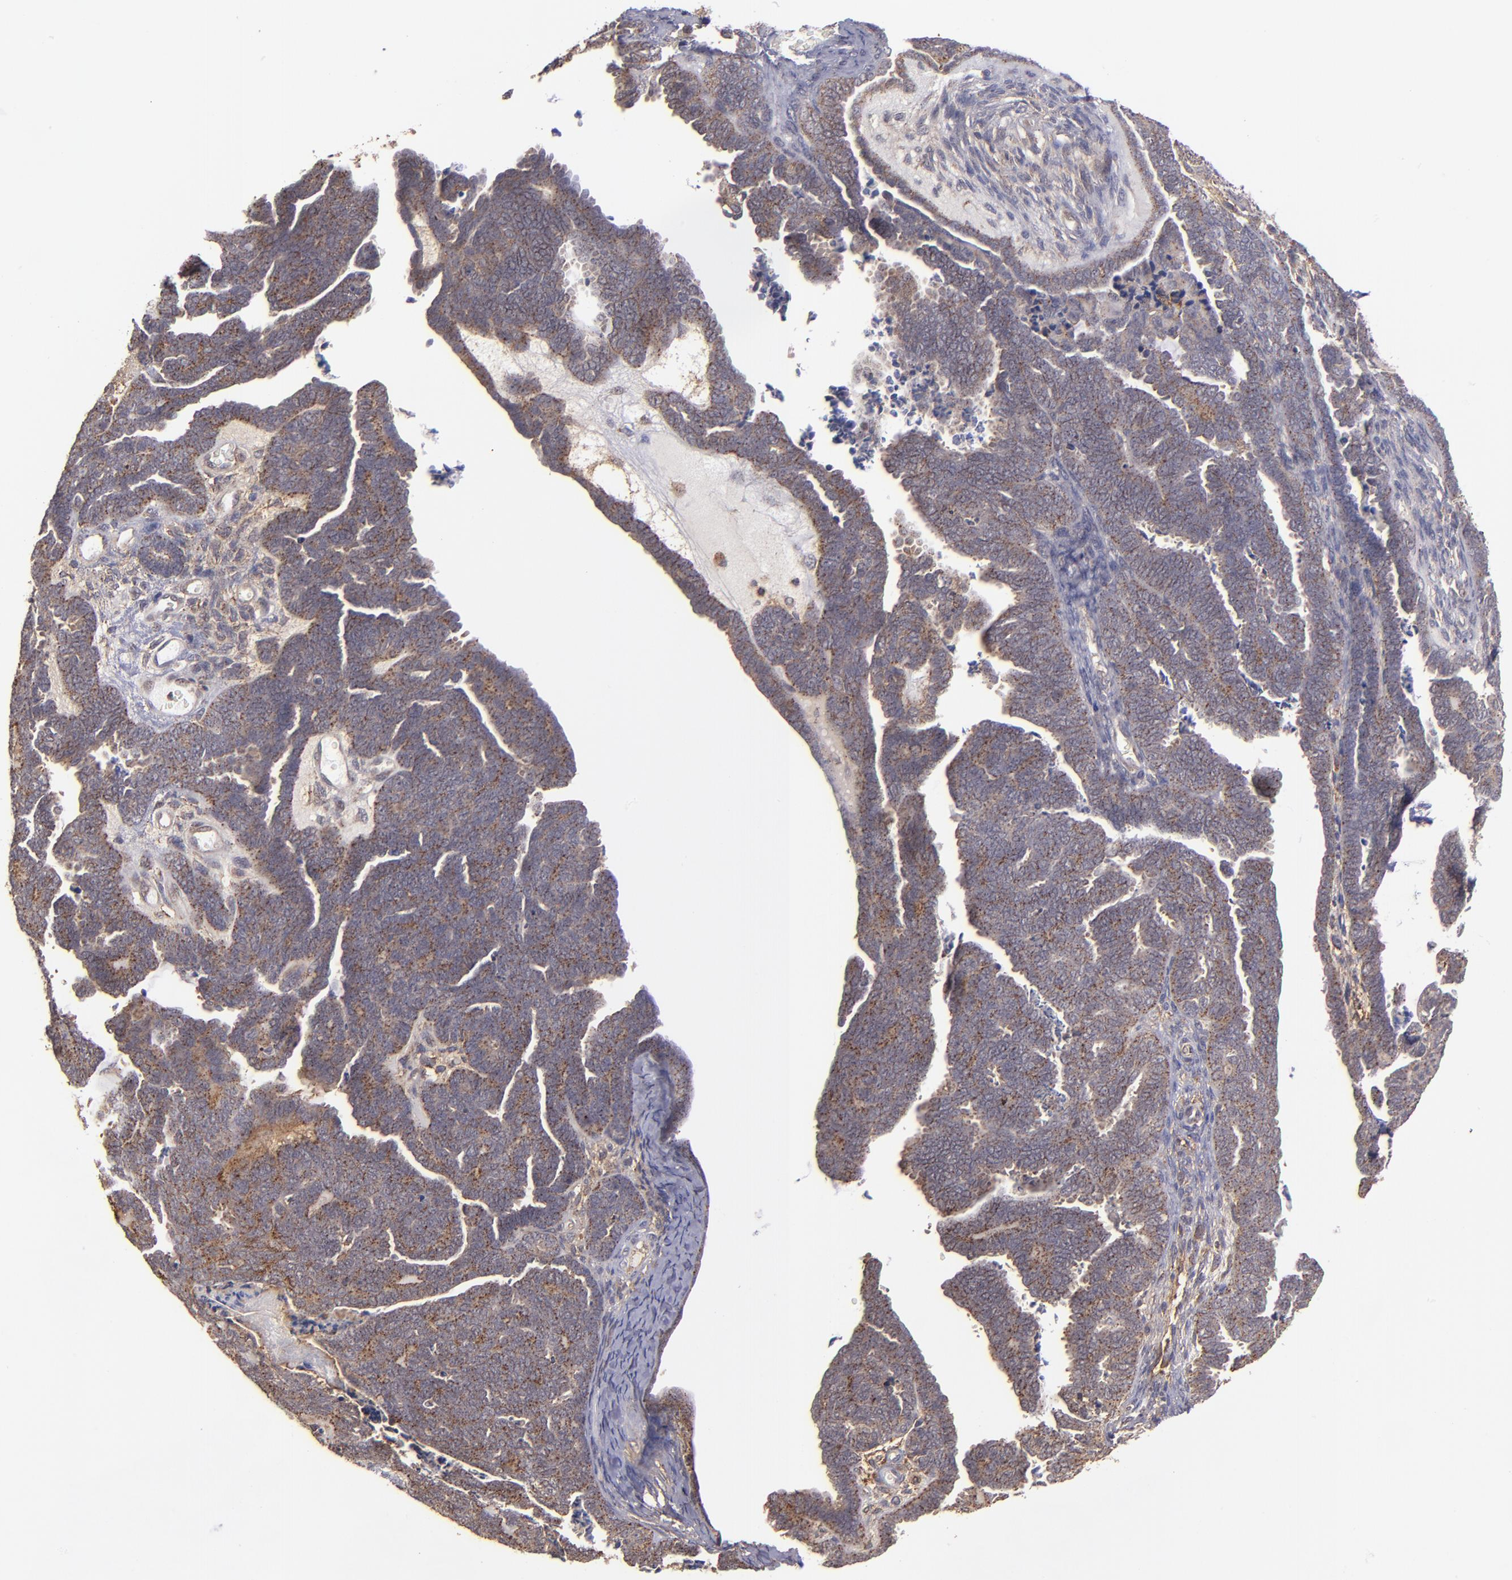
{"staining": {"intensity": "moderate", "quantity": ">75%", "location": "cytoplasmic/membranous"}, "tissue": "endometrial cancer", "cell_type": "Tumor cells", "image_type": "cancer", "snomed": [{"axis": "morphology", "description": "Neoplasm, malignant, NOS"}, {"axis": "topography", "description": "Endometrium"}], "caption": "Endometrial cancer was stained to show a protein in brown. There is medium levels of moderate cytoplasmic/membranous positivity in about >75% of tumor cells. (Stains: DAB (3,3'-diaminobenzidine) in brown, nuclei in blue, Microscopy: brightfield microscopy at high magnification).", "gene": "ZFYVE1", "patient": {"sex": "female", "age": 74}}